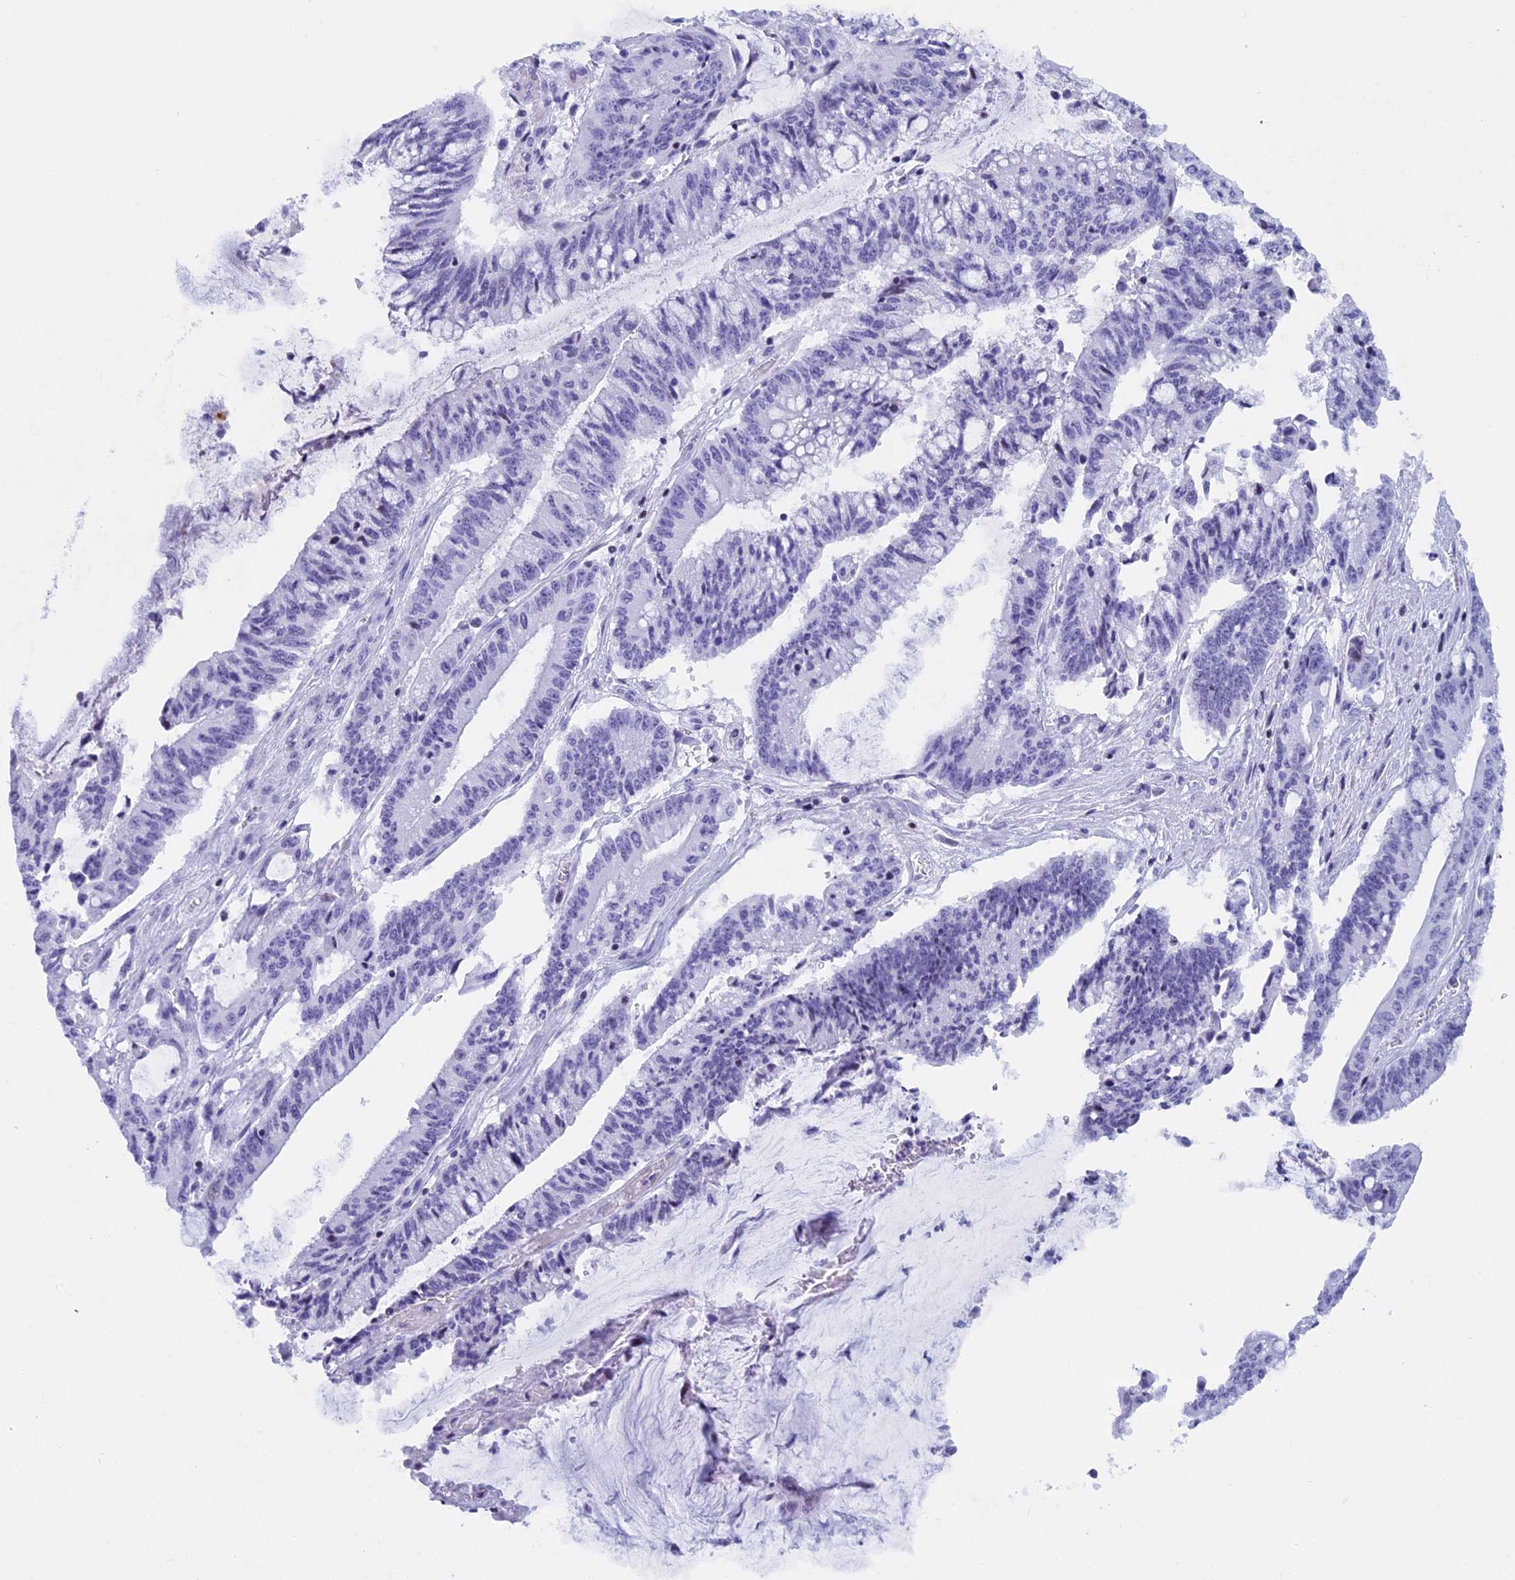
{"staining": {"intensity": "negative", "quantity": "none", "location": "none"}, "tissue": "pancreatic cancer", "cell_type": "Tumor cells", "image_type": "cancer", "snomed": [{"axis": "morphology", "description": "Adenocarcinoma, NOS"}, {"axis": "topography", "description": "Pancreas"}], "caption": "Human pancreatic adenocarcinoma stained for a protein using immunohistochemistry (IHC) shows no positivity in tumor cells.", "gene": "KCTD21", "patient": {"sex": "female", "age": 50}}